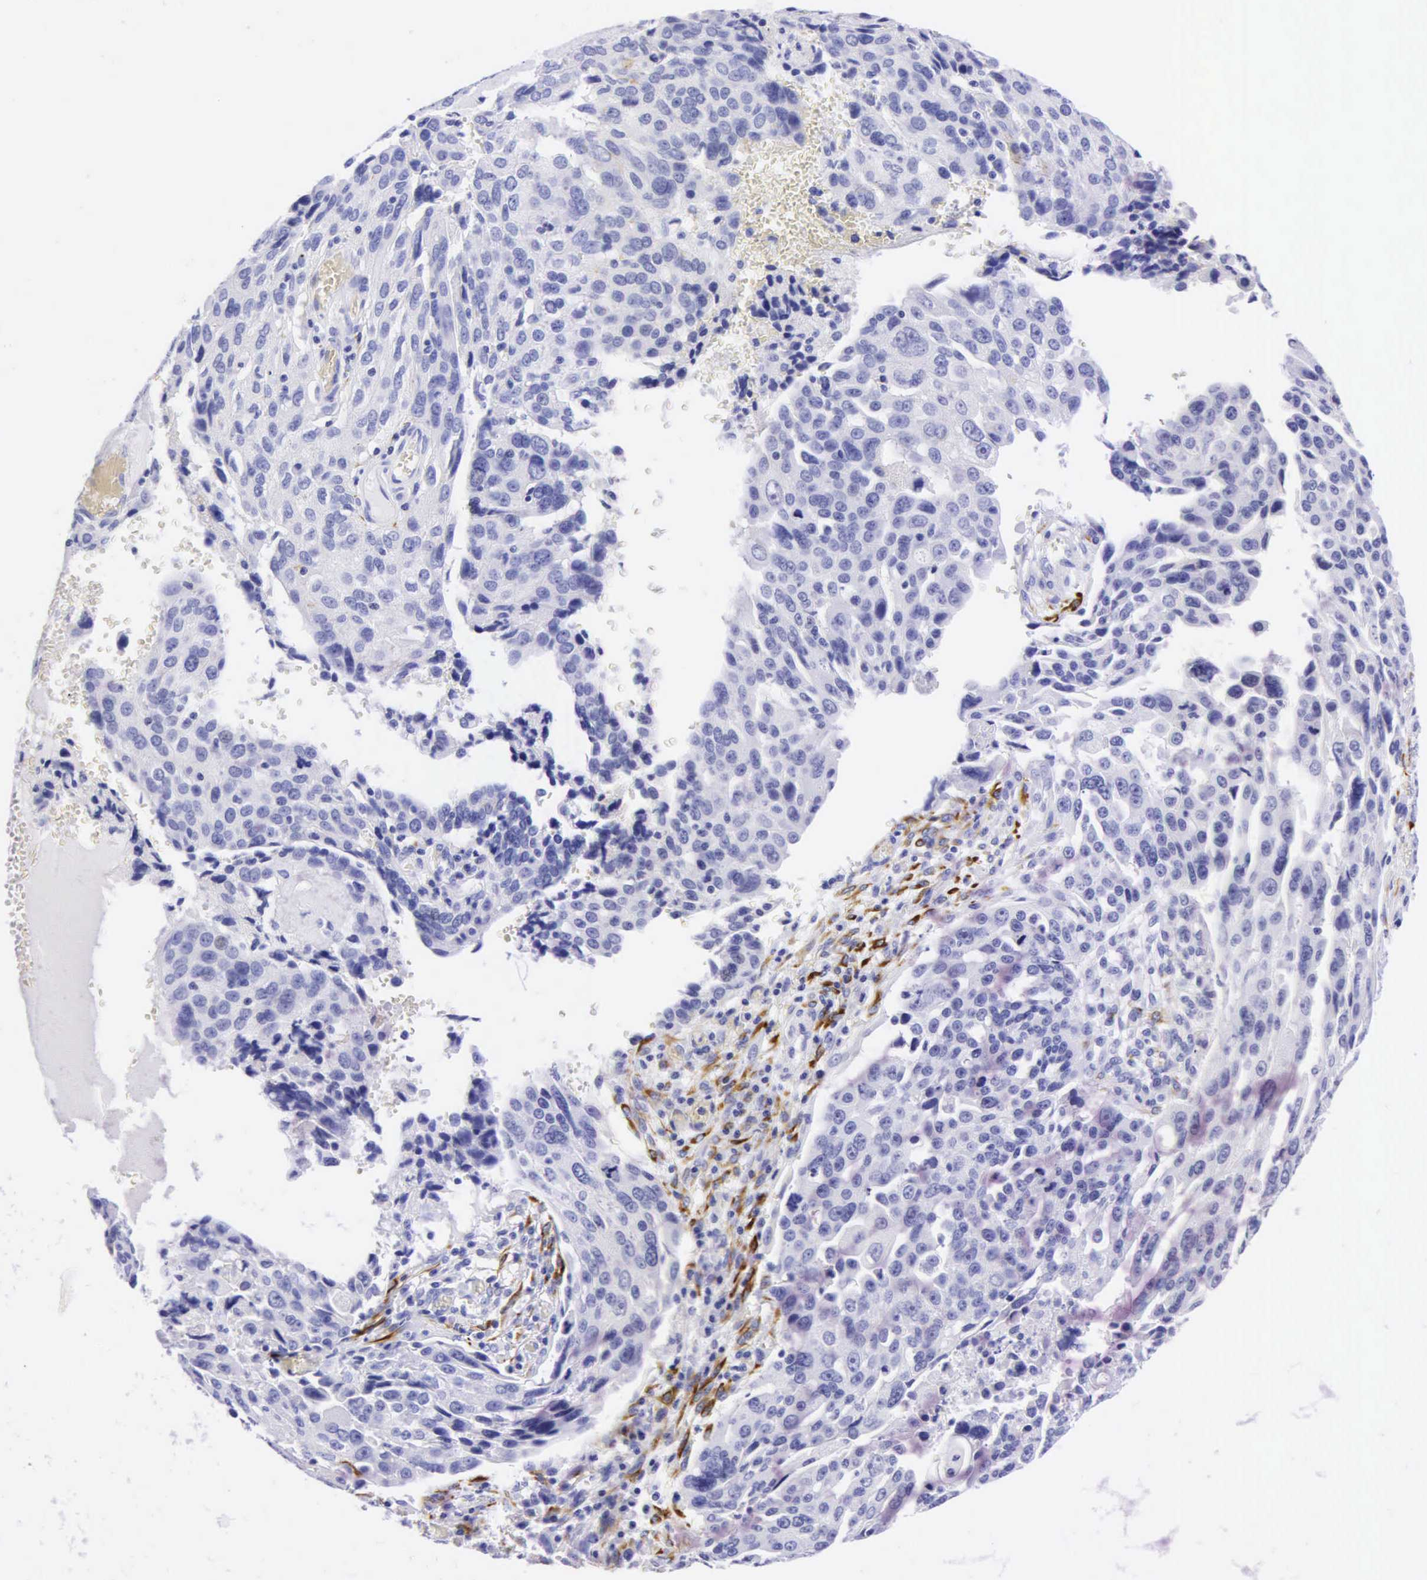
{"staining": {"intensity": "negative", "quantity": "none", "location": "none"}, "tissue": "ovarian cancer", "cell_type": "Tumor cells", "image_type": "cancer", "snomed": [{"axis": "morphology", "description": "Carcinoma, endometroid"}, {"axis": "topography", "description": "Ovary"}], "caption": "This image is of ovarian cancer (endometroid carcinoma) stained with immunohistochemistry (IHC) to label a protein in brown with the nuclei are counter-stained blue. There is no positivity in tumor cells. (DAB (3,3'-diaminobenzidine) IHC visualized using brightfield microscopy, high magnification).", "gene": "DES", "patient": {"sex": "female", "age": 75}}